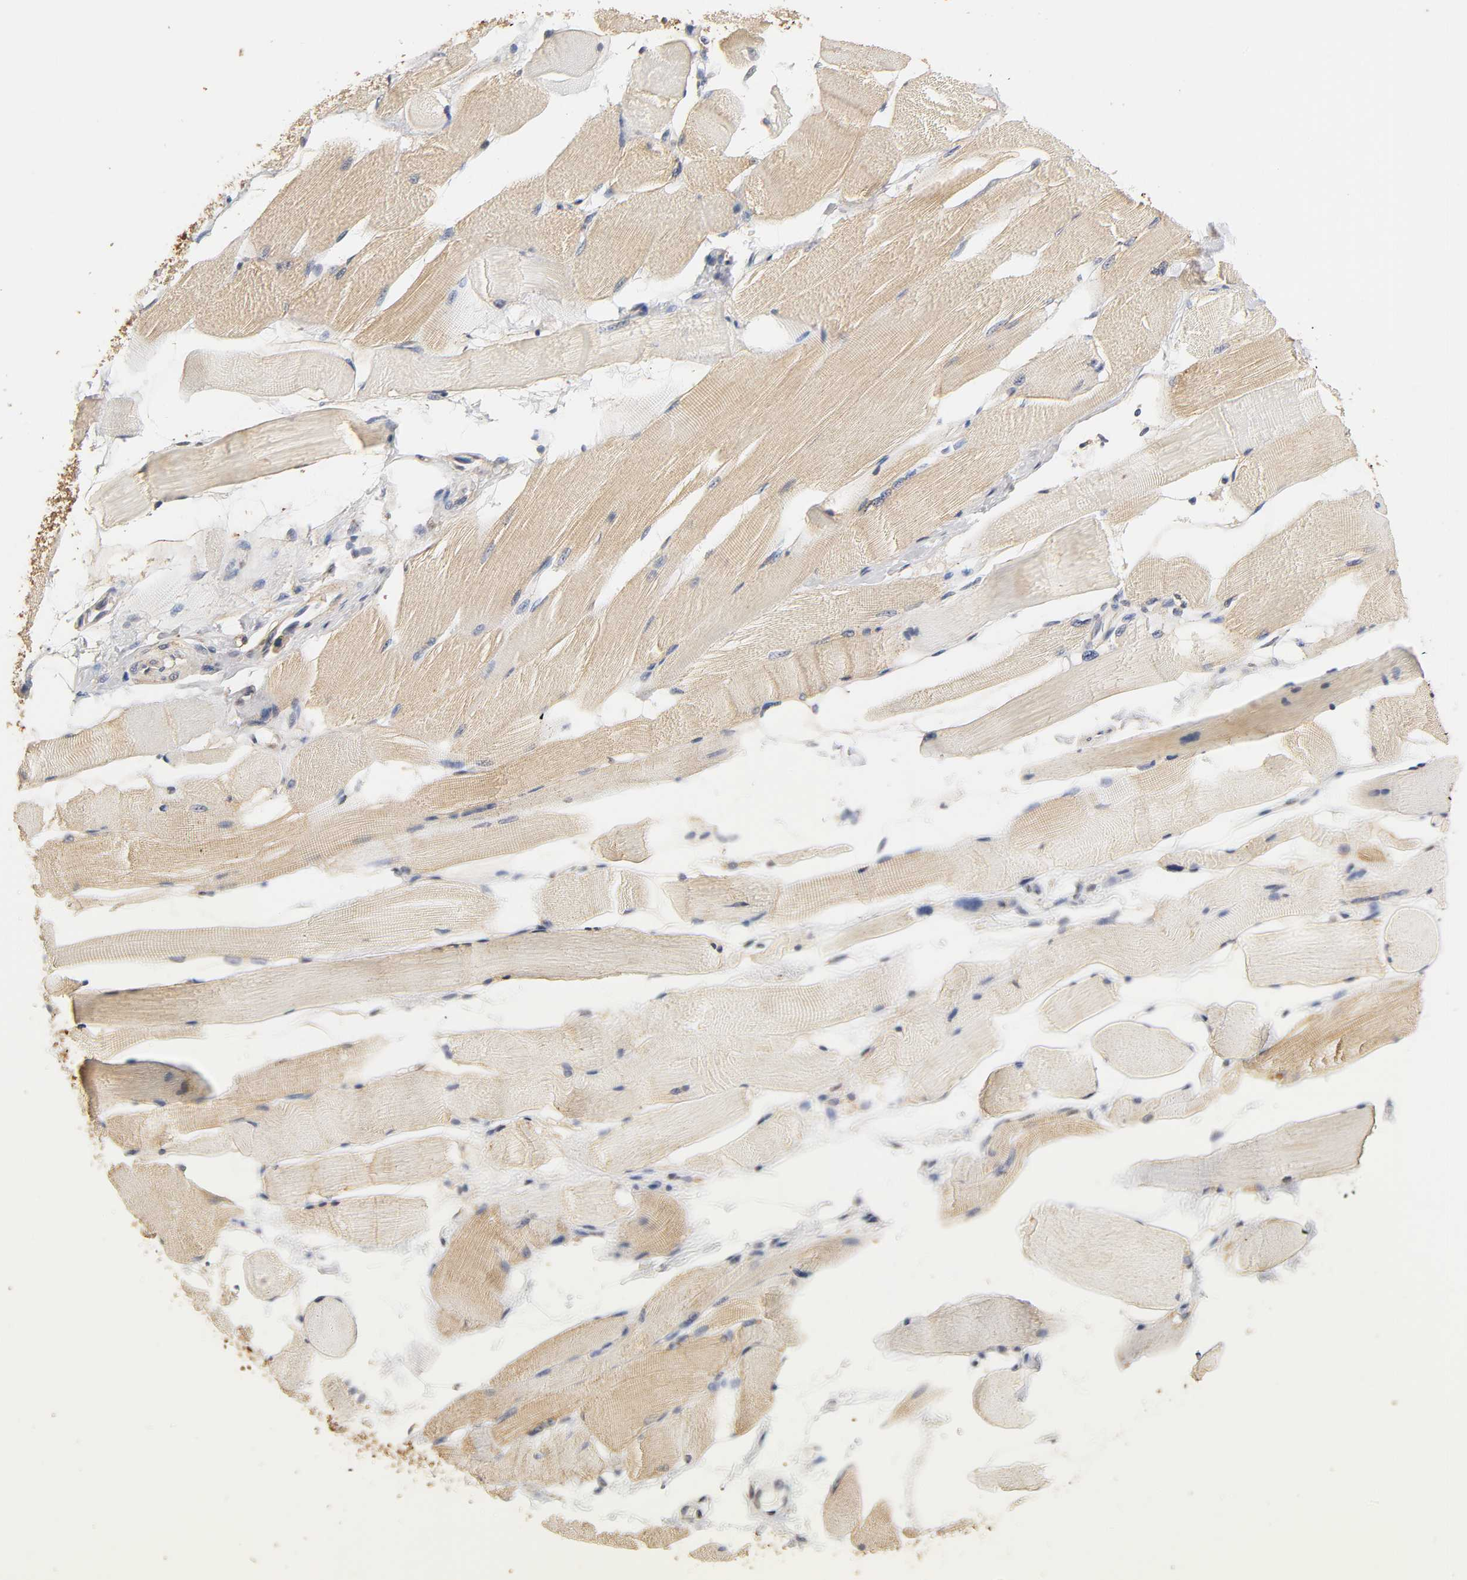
{"staining": {"intensity": "weak", "quantity": "25%-75%", "location": "cytoplasmic/membranous"}, "tissue": "skeletal muscle", "cell_type": "Myocytes", "image_type": "normal", "snomed": [{"axis": "morphology", "description": "Normal tissue, NOS"}, {"axis": "topography", "description": "Skeletal muscle"}, {"axis": "topography", "description": "Peripheral nerve tissue"}], "caption": "High-magnification brightfield microscopy of unremarkable skeletal muscle stained with DAB (3,3'-diaminobenzidine) (brown) and counterstained with hematoxylin (blue). myocytes exhibit weak cytoplasmic/membranous expression is present in approximately25%-75% of cells. Nuclei are stained in blue.", "gene": "PKN1", "patient": {"sex": "female", "age": 84}}